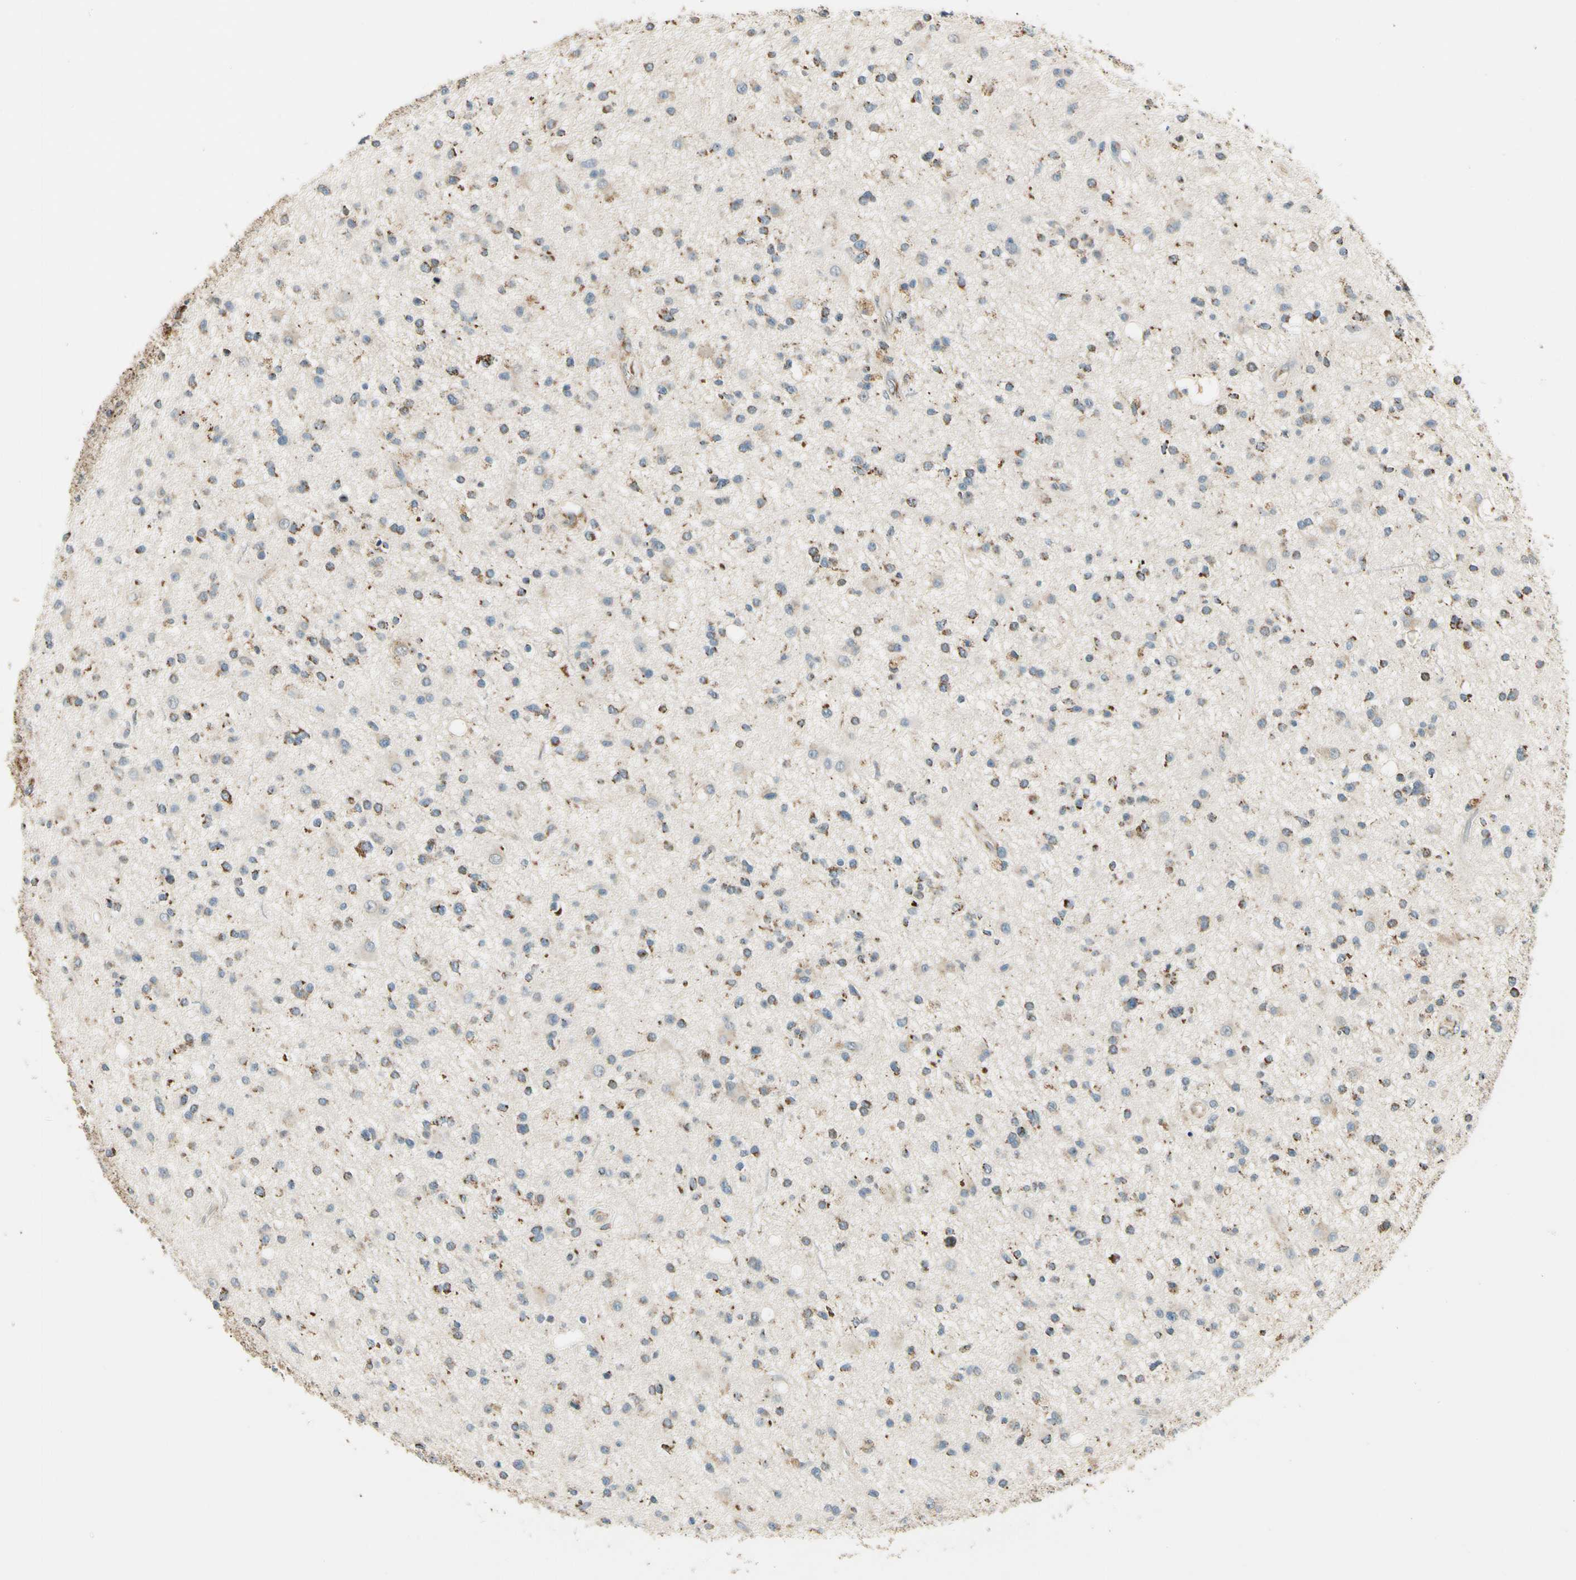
{"staining": {"intensity": "moderate", "quantity": ">75%", "location": "cytoplasmic/membranous"}, "tissue": "glioma", "cell_type": "Tumor cells", "image_type": "cancer", "snomed": [{"axis": "morphology", "description": "Glioma, malignant, High grade"}, {"axis": "topography", "description": "Brain"}], "caption": "Immunohistochemistry (IHC) (DAB) staining of malignant glioma (high-grade) shows moderate cytoplasmic/membranous protein staining in approximately >75% of tumor cells.", "gene": "EPHB3", "patient": {"sex": "male", "age": 33}}